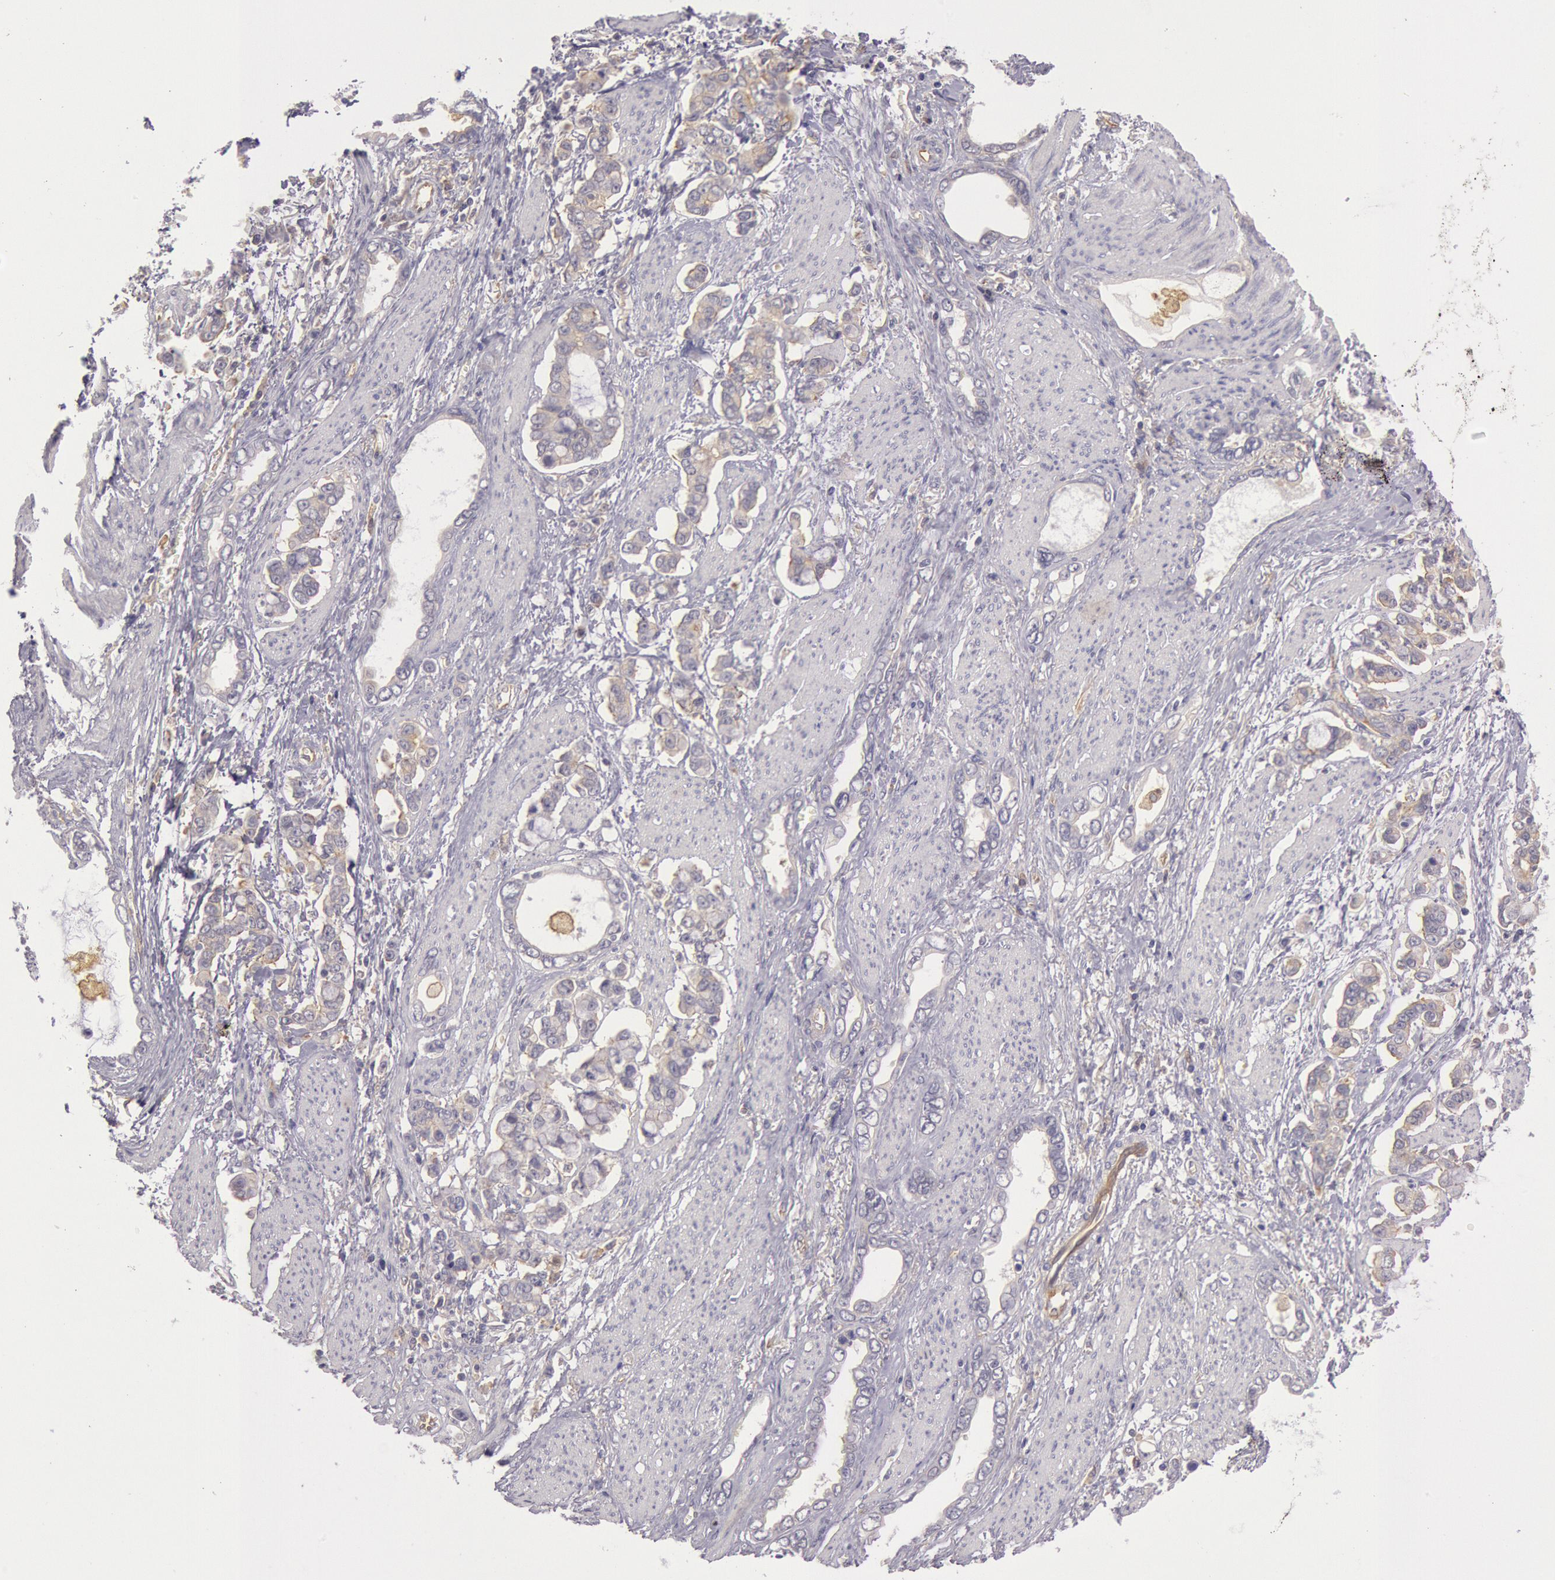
{"staining": {"intensity": "weak", "quantity": "<25%", "location": "cytoplasmic/membranous"}, "tissue": "stomach cancer", "cell_type": "Tumor cells", "image_type": "cancer", "snomed": [{"axis": "morphology", "description": "Adenocarcinoma, NOS"}, {"axis": "topography", "description": "Stomach"}], "caption": "Immunohistochemistry micrograph of adenocarcinoma (stomach) stained for a protein (brown), which exhibits no staining in tumor cells.", "gene": "MYO5A", "patient": {"sex": "male", "age": 78}}